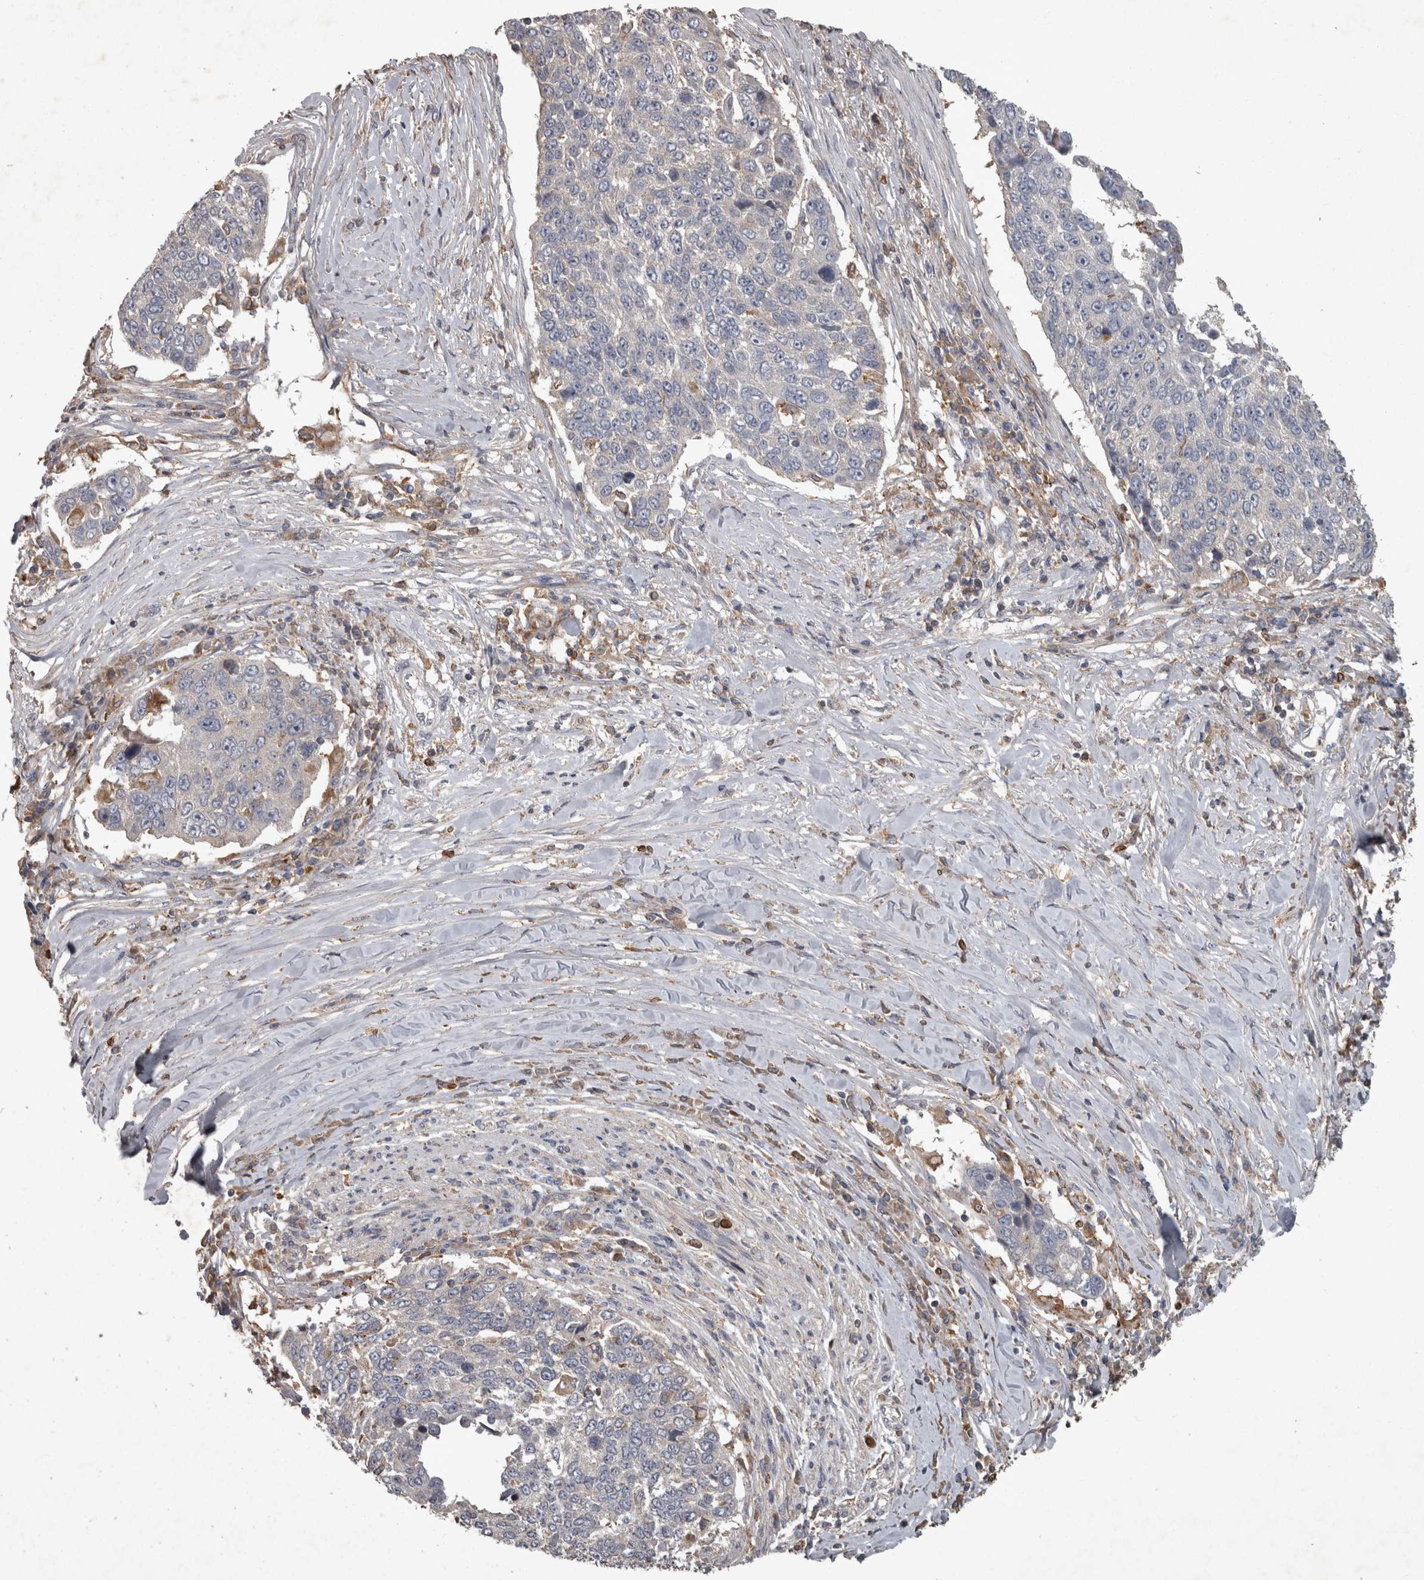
{"staining": {"intensity": "negative", "quantity": "none", "location": "none"}, "tissue": "lung cancer", "cell_type": "Tumor cells", "image_type": "cancer", "snomed": [{"axis": "morphology", "description": "Squamous cell carcinoma, NOS"}, {"axis": "topography", "description": "Lung"}], "caption": "A histopathology image of human lung cancer (squamous cell carcinoma) is negative for staining in tumor cells. (Stains: DAB immunohistochemistry with hematoxylin counter stain, Microscopy: brightfield microscopy at high magnification).", "gene": "PPP1R3C", "patient": {"sex": "male", "age": 66}}